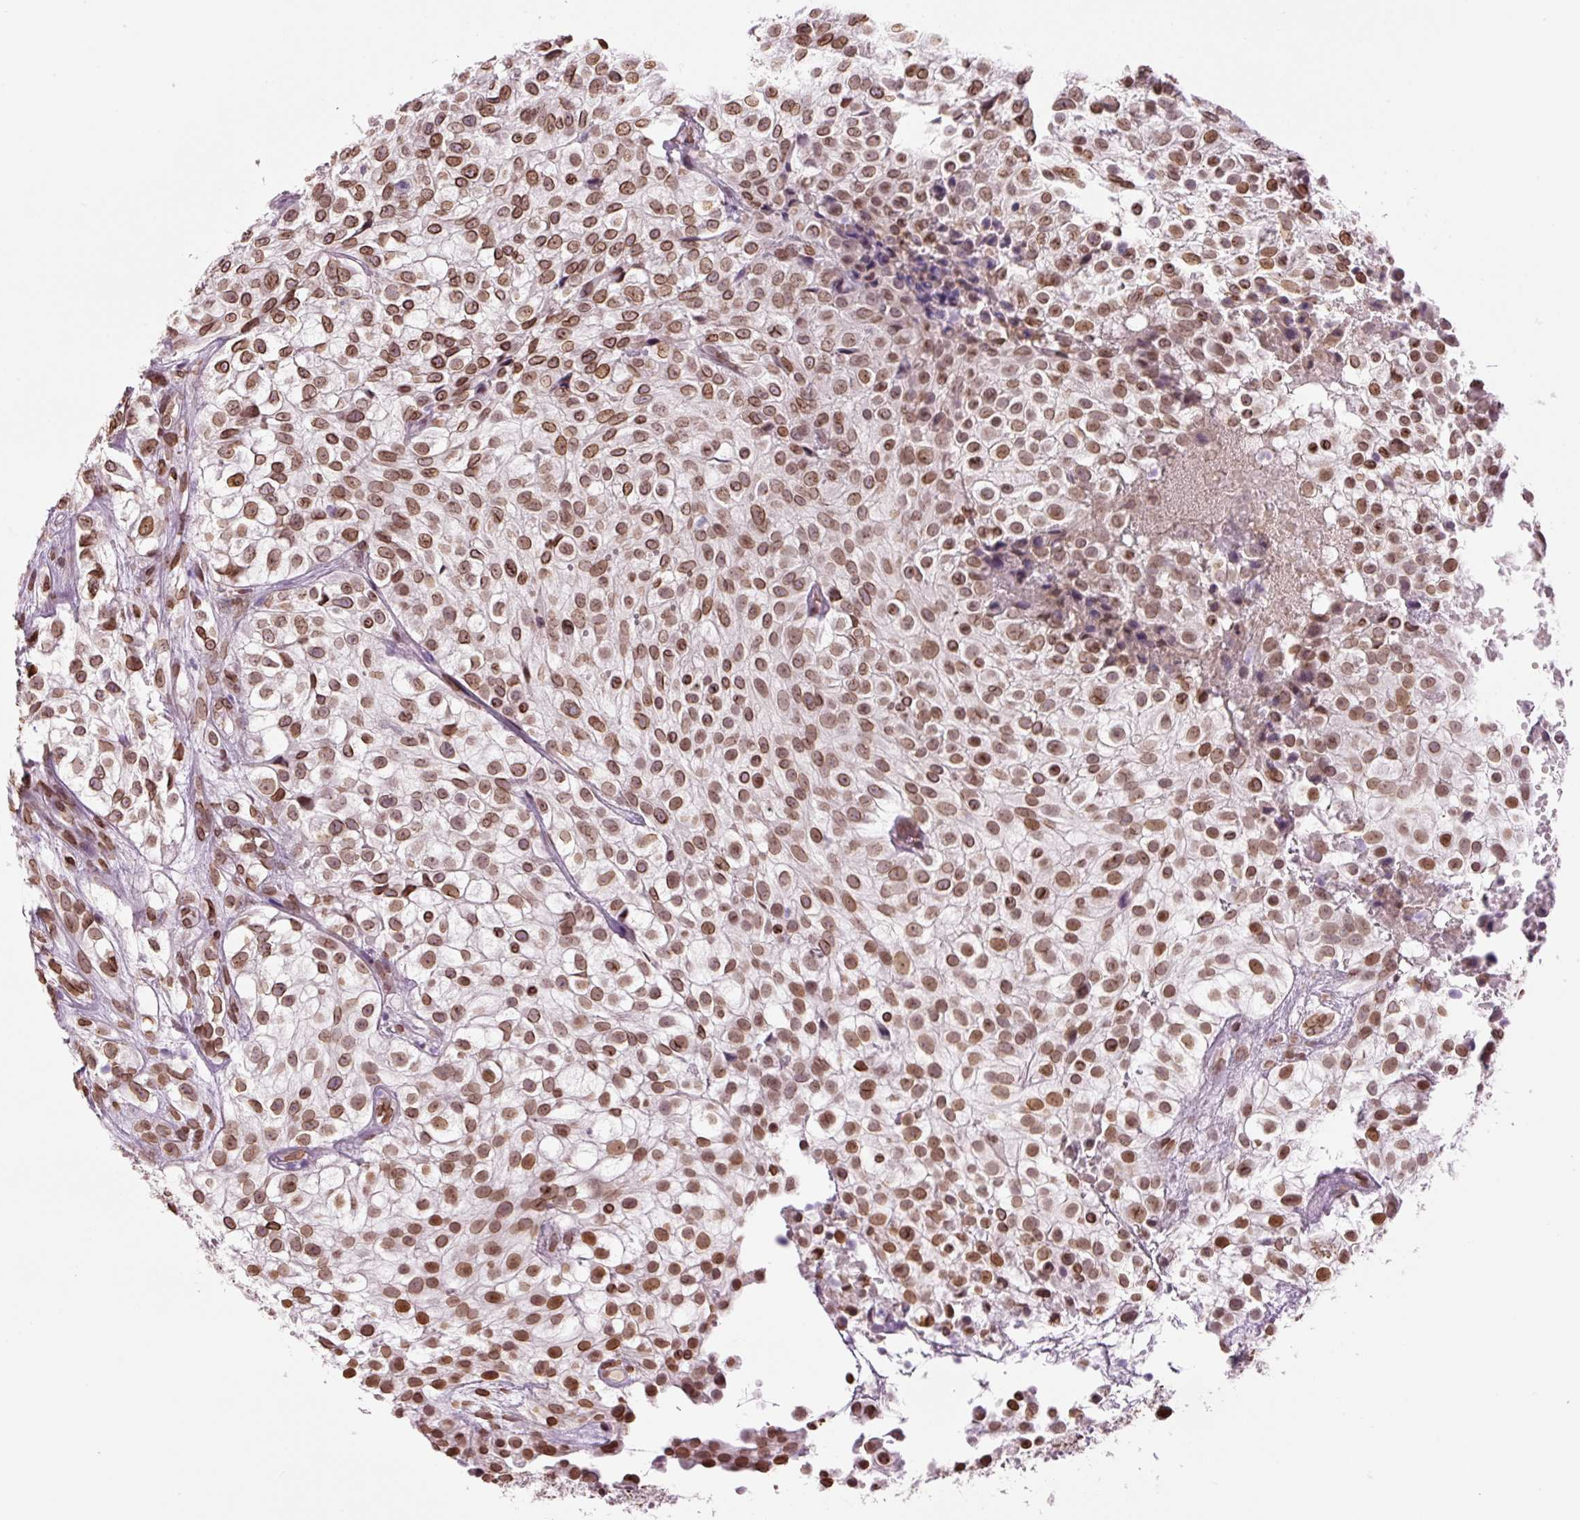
{"staining": {"intensity": "moderate", "quantity": ">75%", "location": "cytoplasmic/membranous,nuclear"}, "tissue": "urothelial cancer", "cell_type": "Tumor cells", "image_type": "cancer", "snomed": [{"axis": "morphology", "description": "Urothelial carcinoma, High grade"}, {"axis": "topography", "description": "Urinary bladder"}], "caption": "High-power microscopy captured an immunohistochemistry image of high-grade urothelial carcinoma, revealing moderate cytoplasmic/membranous and nuclear staining in approximately >75% of tumor cells. Immunohistochemistry (ihc) stains the protein in brown and the nuclei are stained blue.", "gene": "ZNF224", "patient": {"sex": "male", "age": 56}}